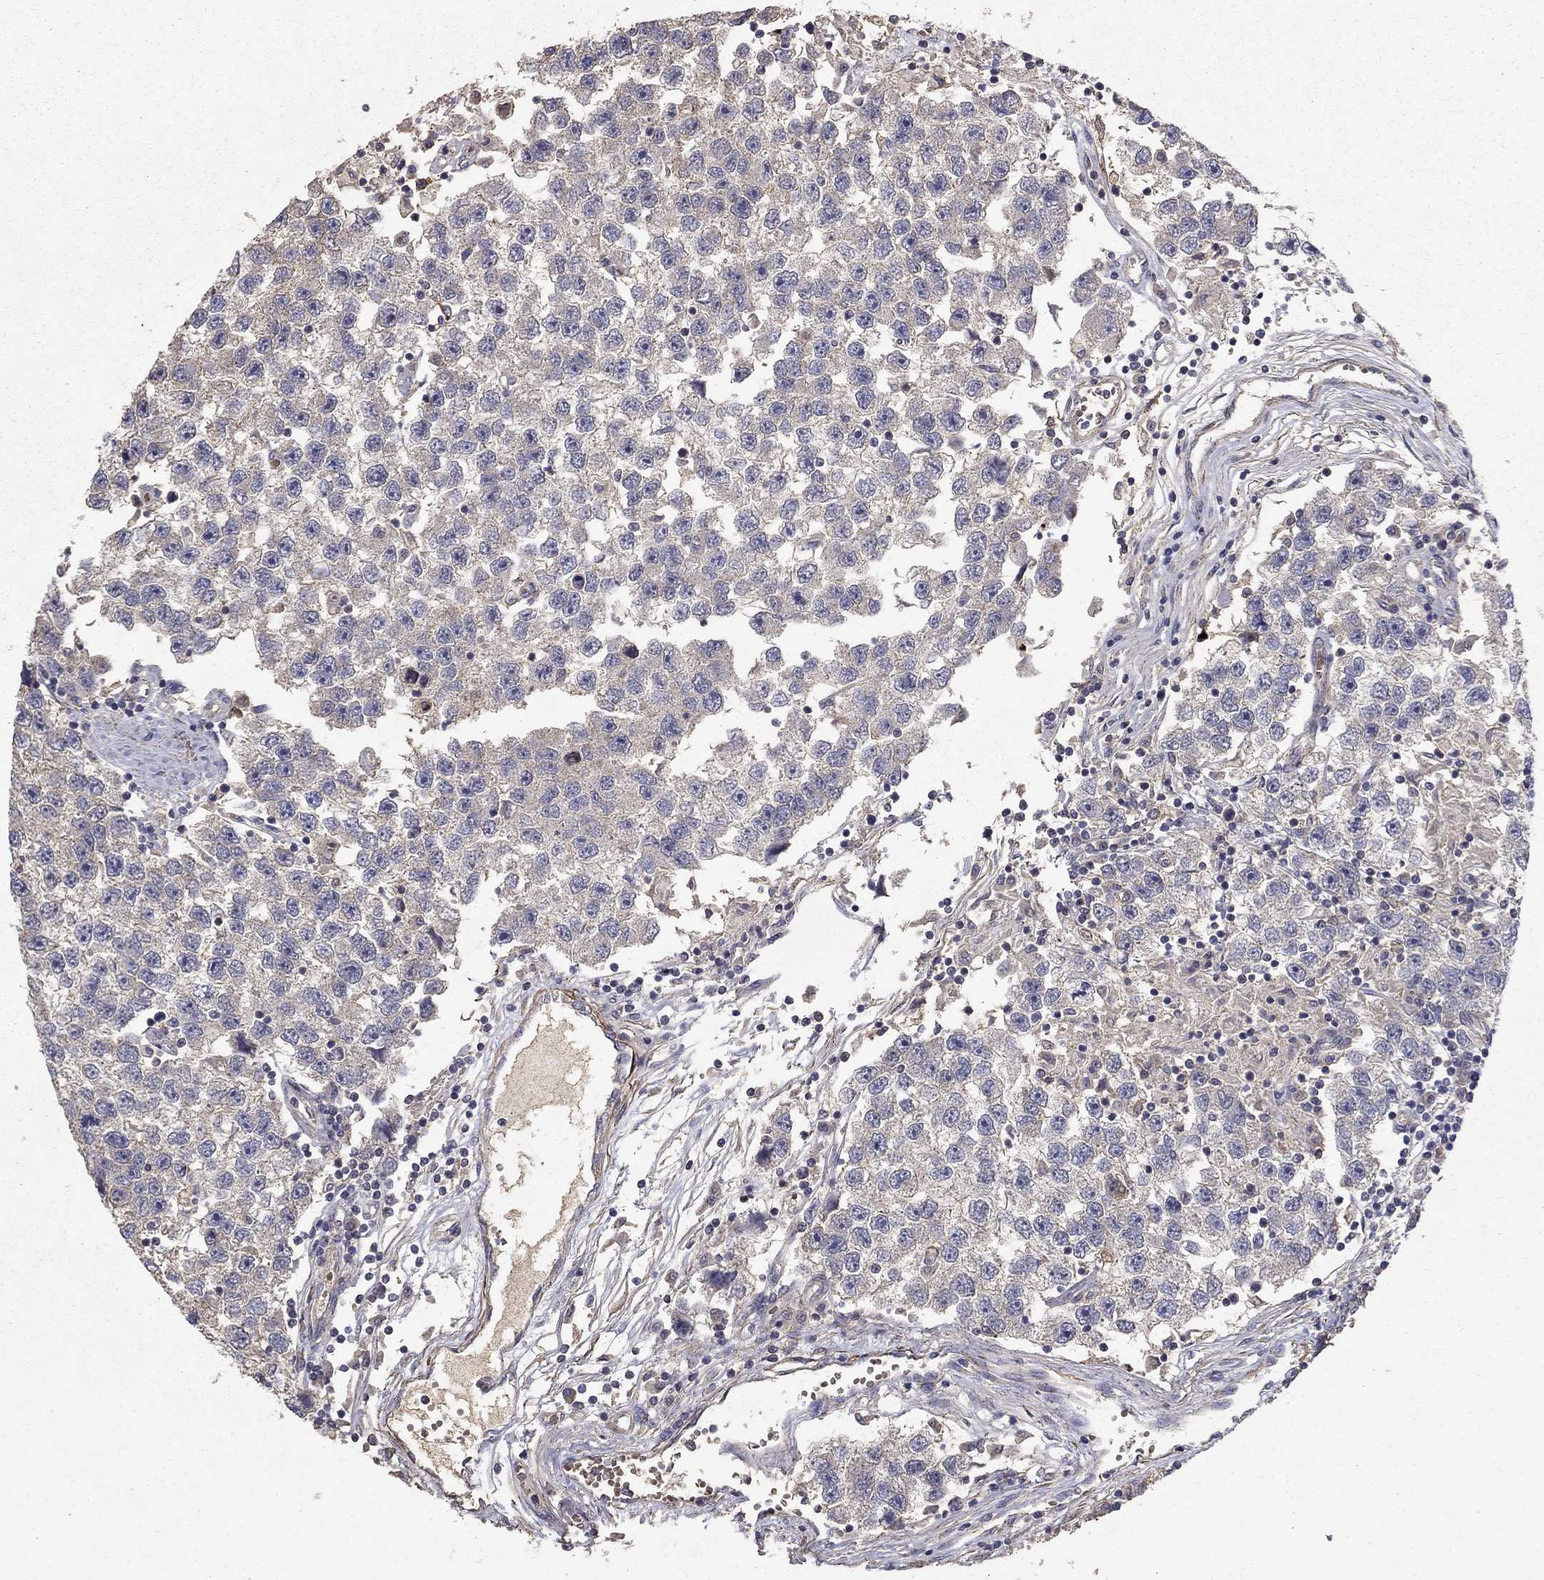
{"staining": {"intensity": "weak", "quantity": "<25%", "location": "cytoplasmic/membranous"}, "tissue": "testis cancer", "cell_type": "Tumor cells", "image_type": "cancer", "snomed": [{"axis": "morphology", "description": "Seminoma, NOS"}, {"axis": "topography", "description": "Testis"}], "caption": "This is an IHC histopathology image of testis cancer (seminoma). There is no positivity in tumor cells.", "gene": "MPP2", "patient": {"sex": "male", "age": 26}}